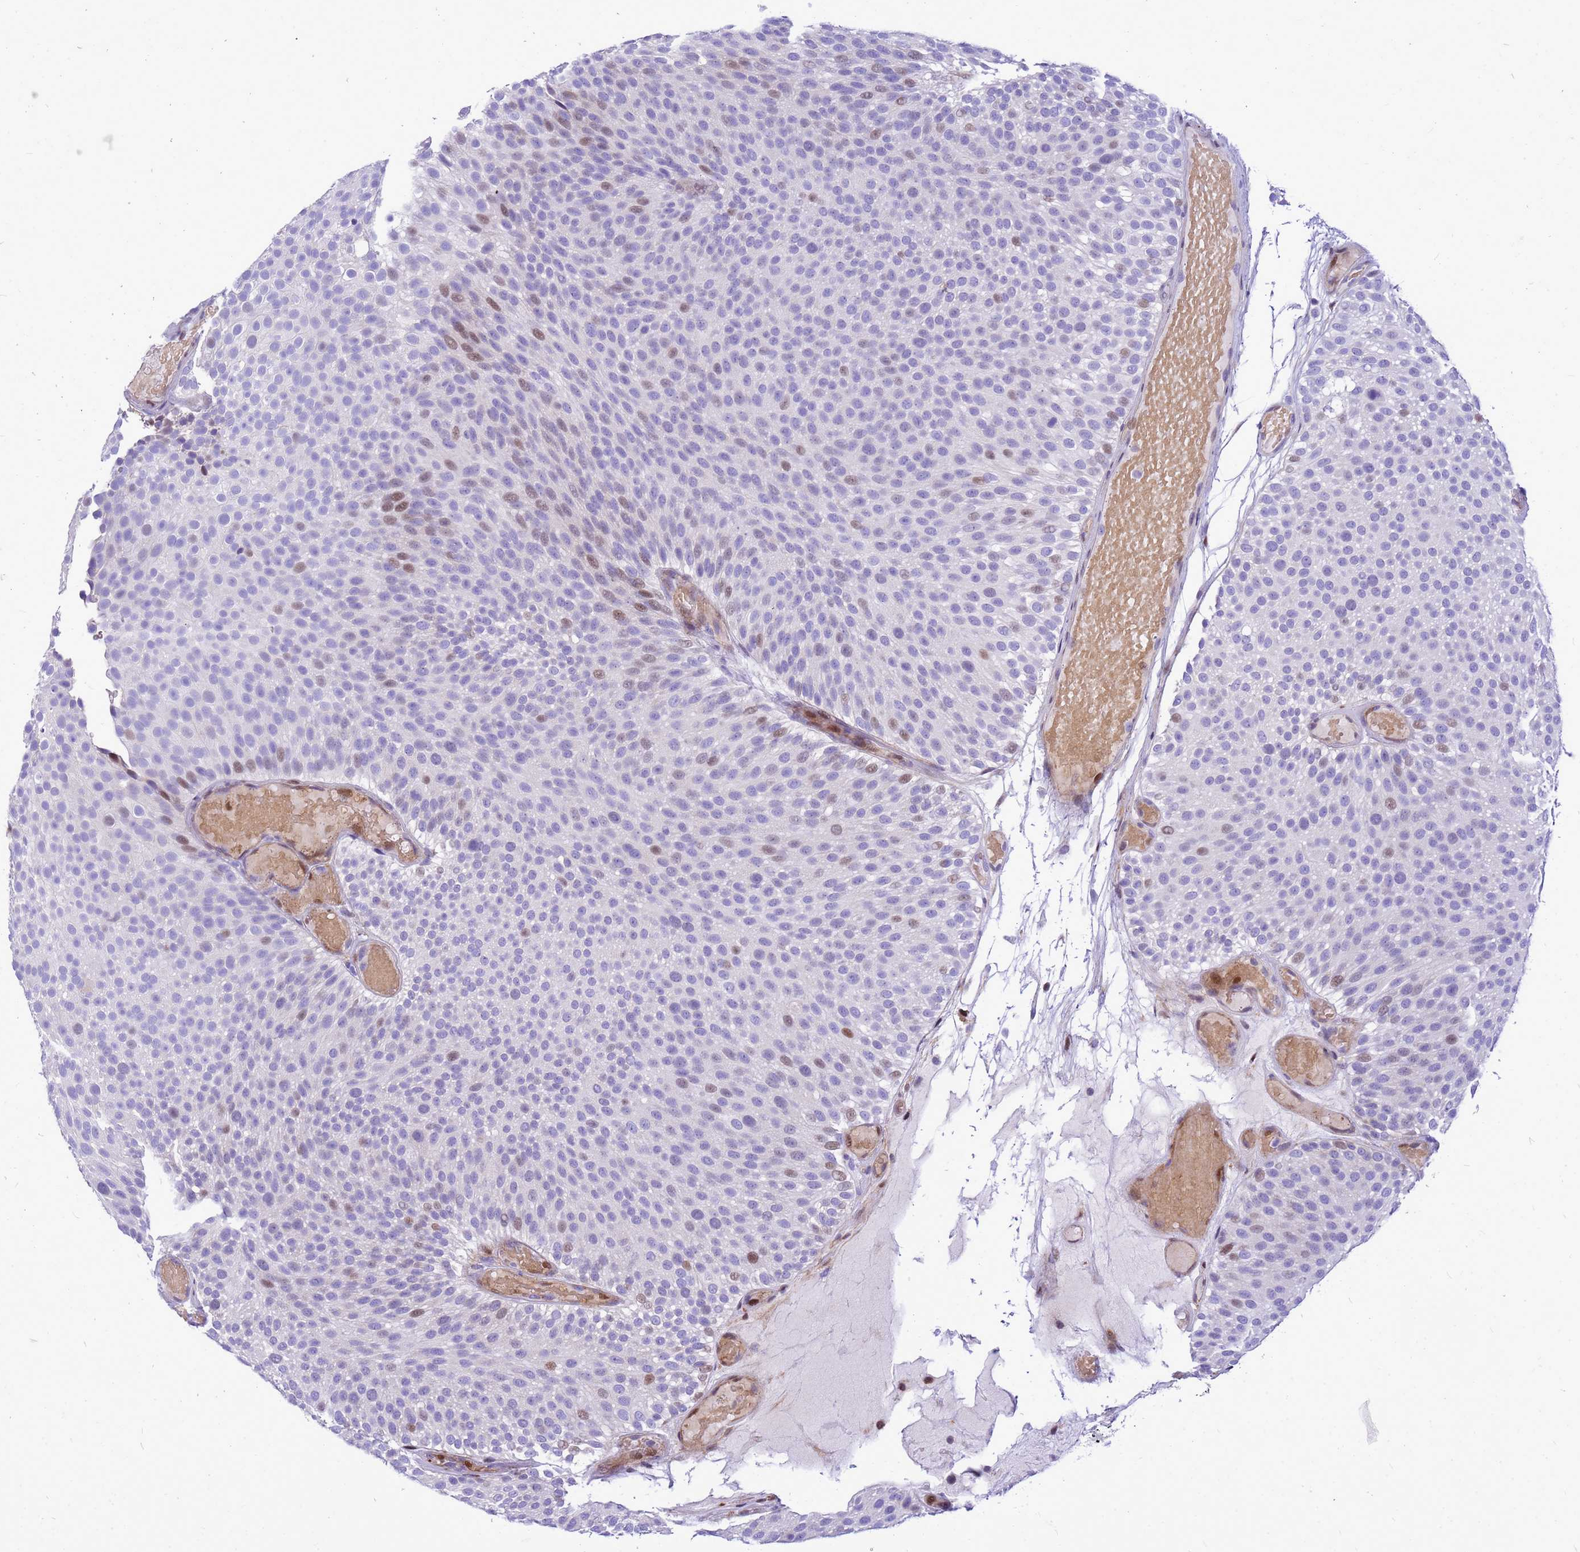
{"staining": {"intensity": "moderate", "quantity": "<25%", "location": "nuclear"}, "tissue": "urothelial cancer", "cell_type": "Tumor cells", "image_type": "cancer", "snomed": [{"axis": "morphology", "description": "Urothelial carcinoma, Low grade"}, {"axis": "topography", "description": "Urinary bladder"}], "caption": "Immunohistochemical staining of human urothelial cancer shows low levels of moderate nuclear expression in approximately <25% of tumor cells.", "gene": "ADAMTS7", "patient": {"sex": "male", "age": 78}}